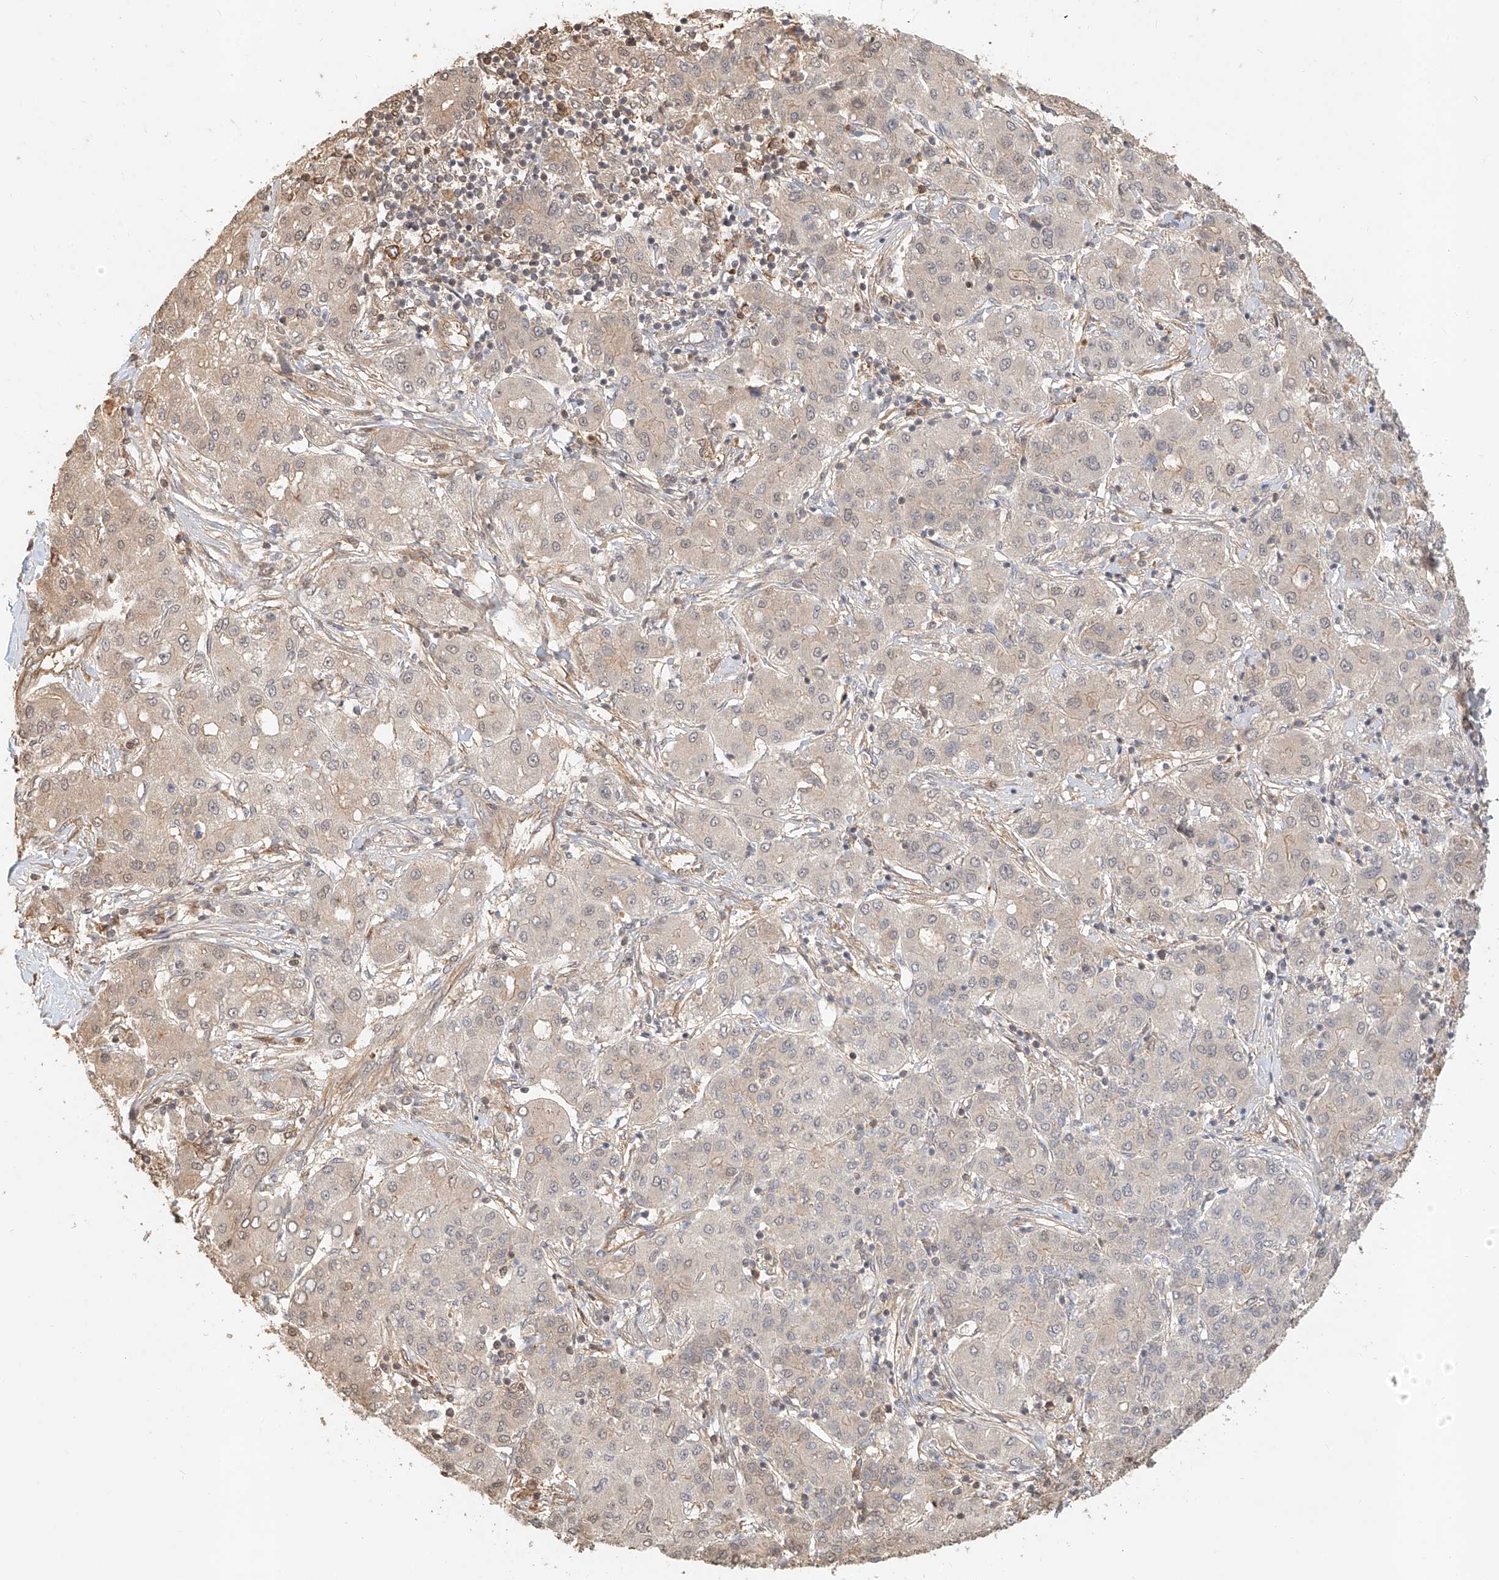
{"staining": {"intensity": "weak", "quantity": "<25%", "location": "cytoplasmic/membranous"}, "tissue": "liver cancer", "cell_type": "Tumor cells", "image_type": "cancer", "snomed": [{"axis": "morphology", "description": "Carcinoma, Hepatocellular, NOS"}, {"axis": "topography", "description": "Liver"}], "caption": "Liver cancer (hepatocellular carcinoma) was stained to show a protein in brown. There is no significant positivity in tumor cells.", "gene": "NAP1L1", "patient": {"sex": "male", "age": 65}}